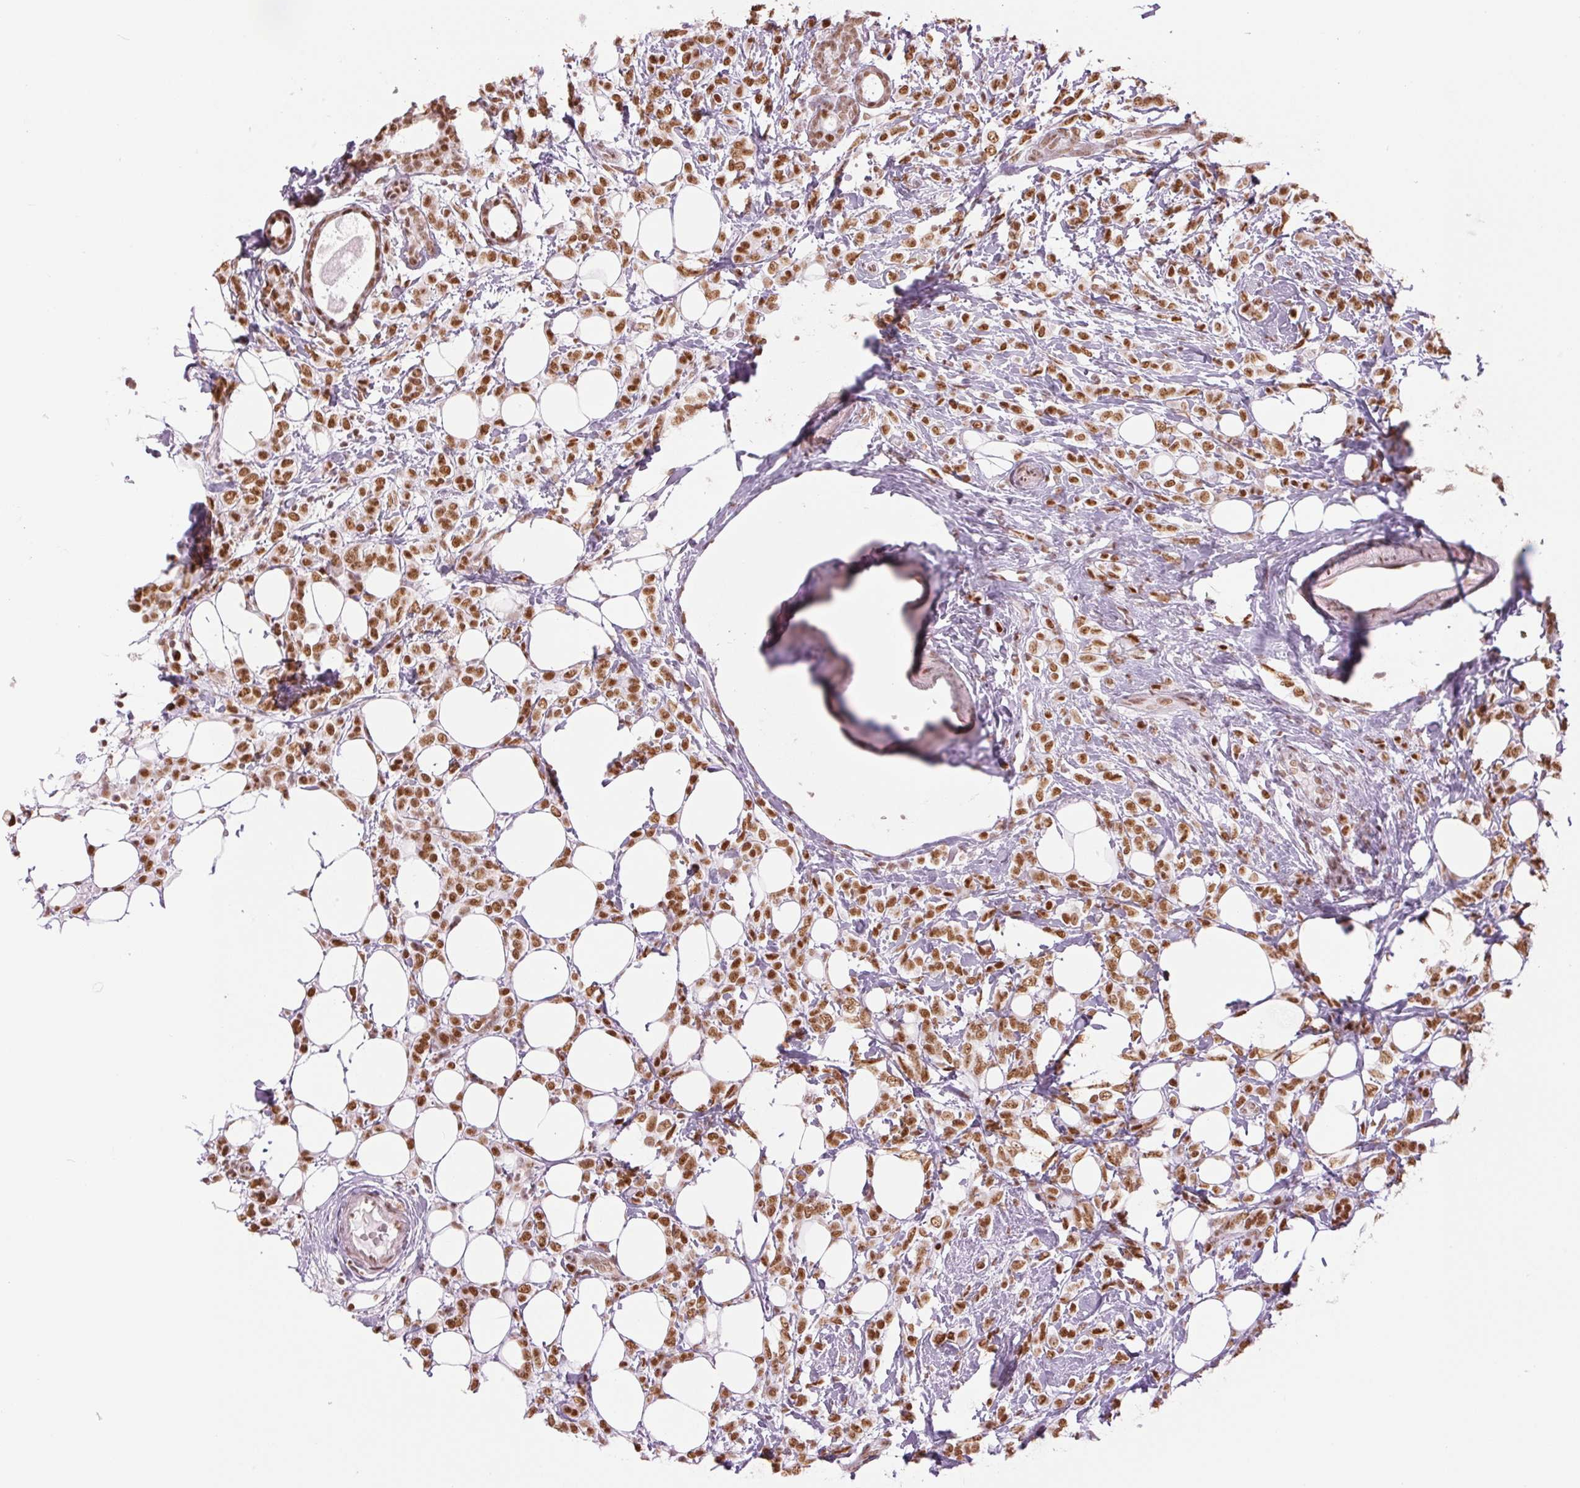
{"staining": {"intensity": "strong", "quantity": ">75%", "location": "nuclear"}, "tissue": "breast cancer", "cell_type": "Tumor cells", "image_type": "cancer", "snomed": [{"axis": "morphology", "description": "Lobular carcinoma"}, {"axis": "topography", "description": "Breast"}], "caption": "Protein expression analysis of human breast cancer reveals strong nuclear expression in approximately >75% of tumor cells. (Brightfield microscopy of DAB IHC at high magnification).", "gene": "ZFR2", "patient": {"sex": "female", "age": 49}}